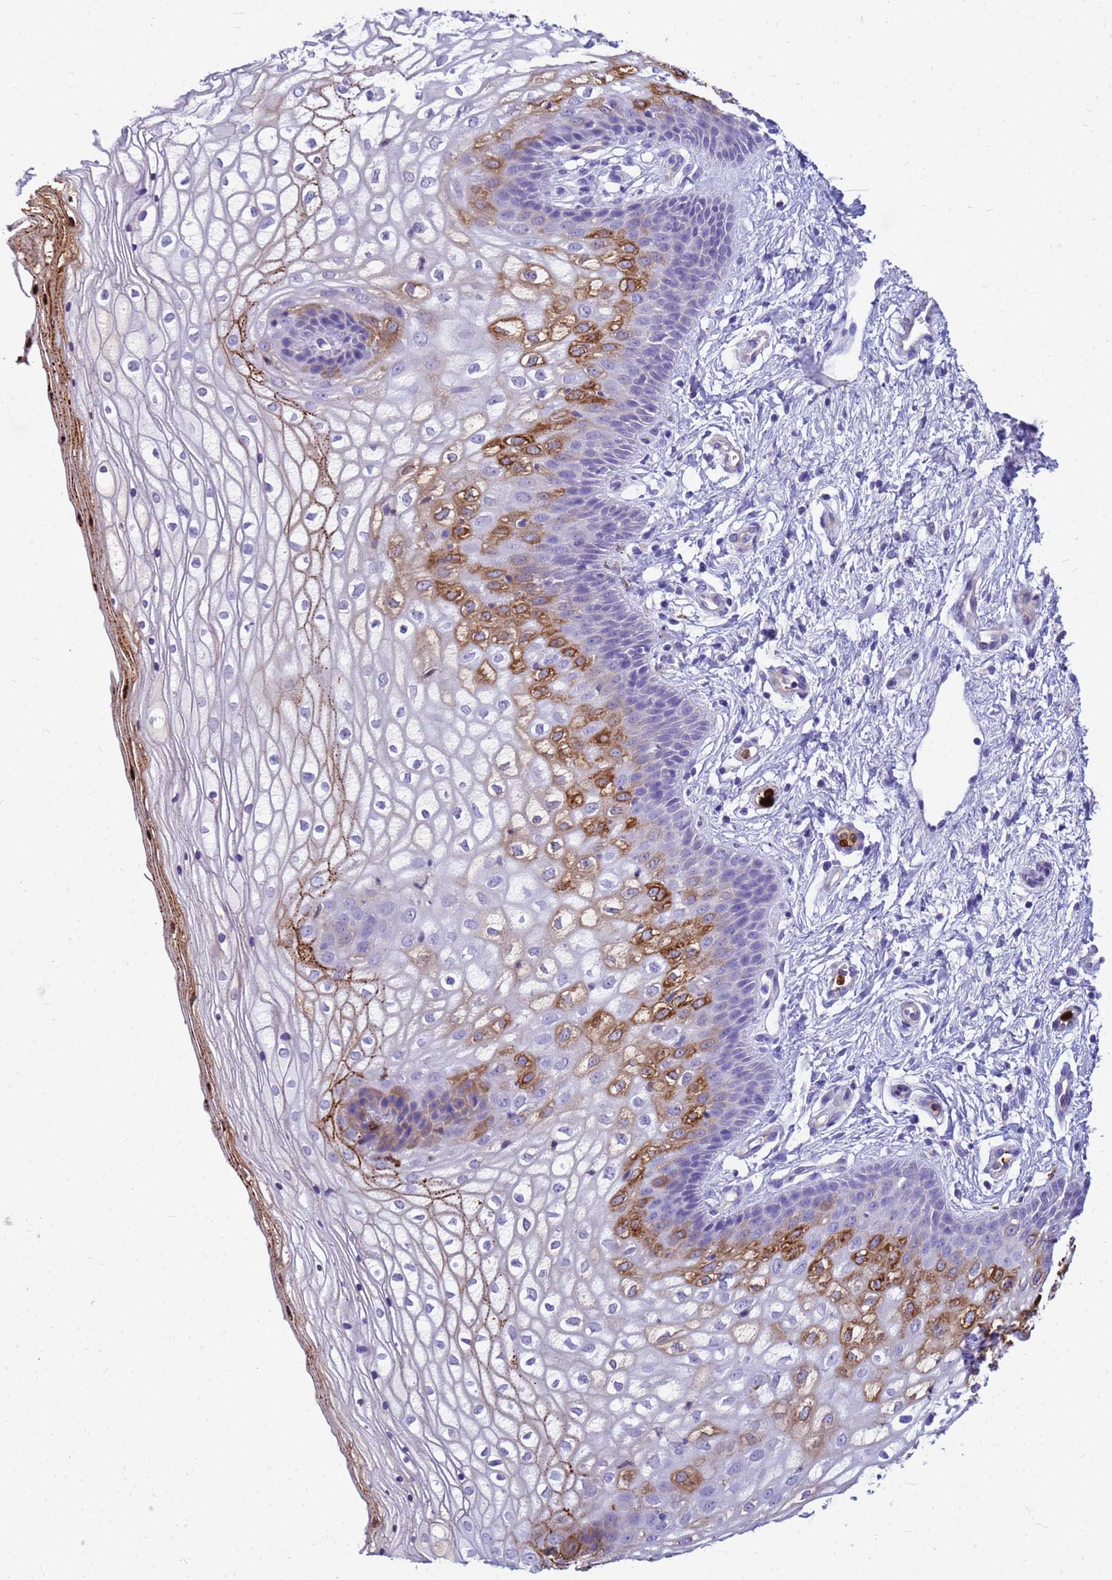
{"staining": {"intensity": "moderate", "quantity": "<25%", "location": "cytoplasmic/membranous"}, "tissue": "vagina", "cell_type": "Squamous epithelial cells", "image_type": "normal", "snomed": [{"axis": "morphology", "description": "Normal tissue, NOS"}, {"axis": "topography", "description": "Vagina"}], "caption": "A low amount of moderate cytoplasmic/membranous positivity is appreciated in approximately <25% of squamous epithelial cells in benign vagina. Nuclei are stained in blue.", "gene": "ORM1", "patient": {"sex": "female", "age": 34}}